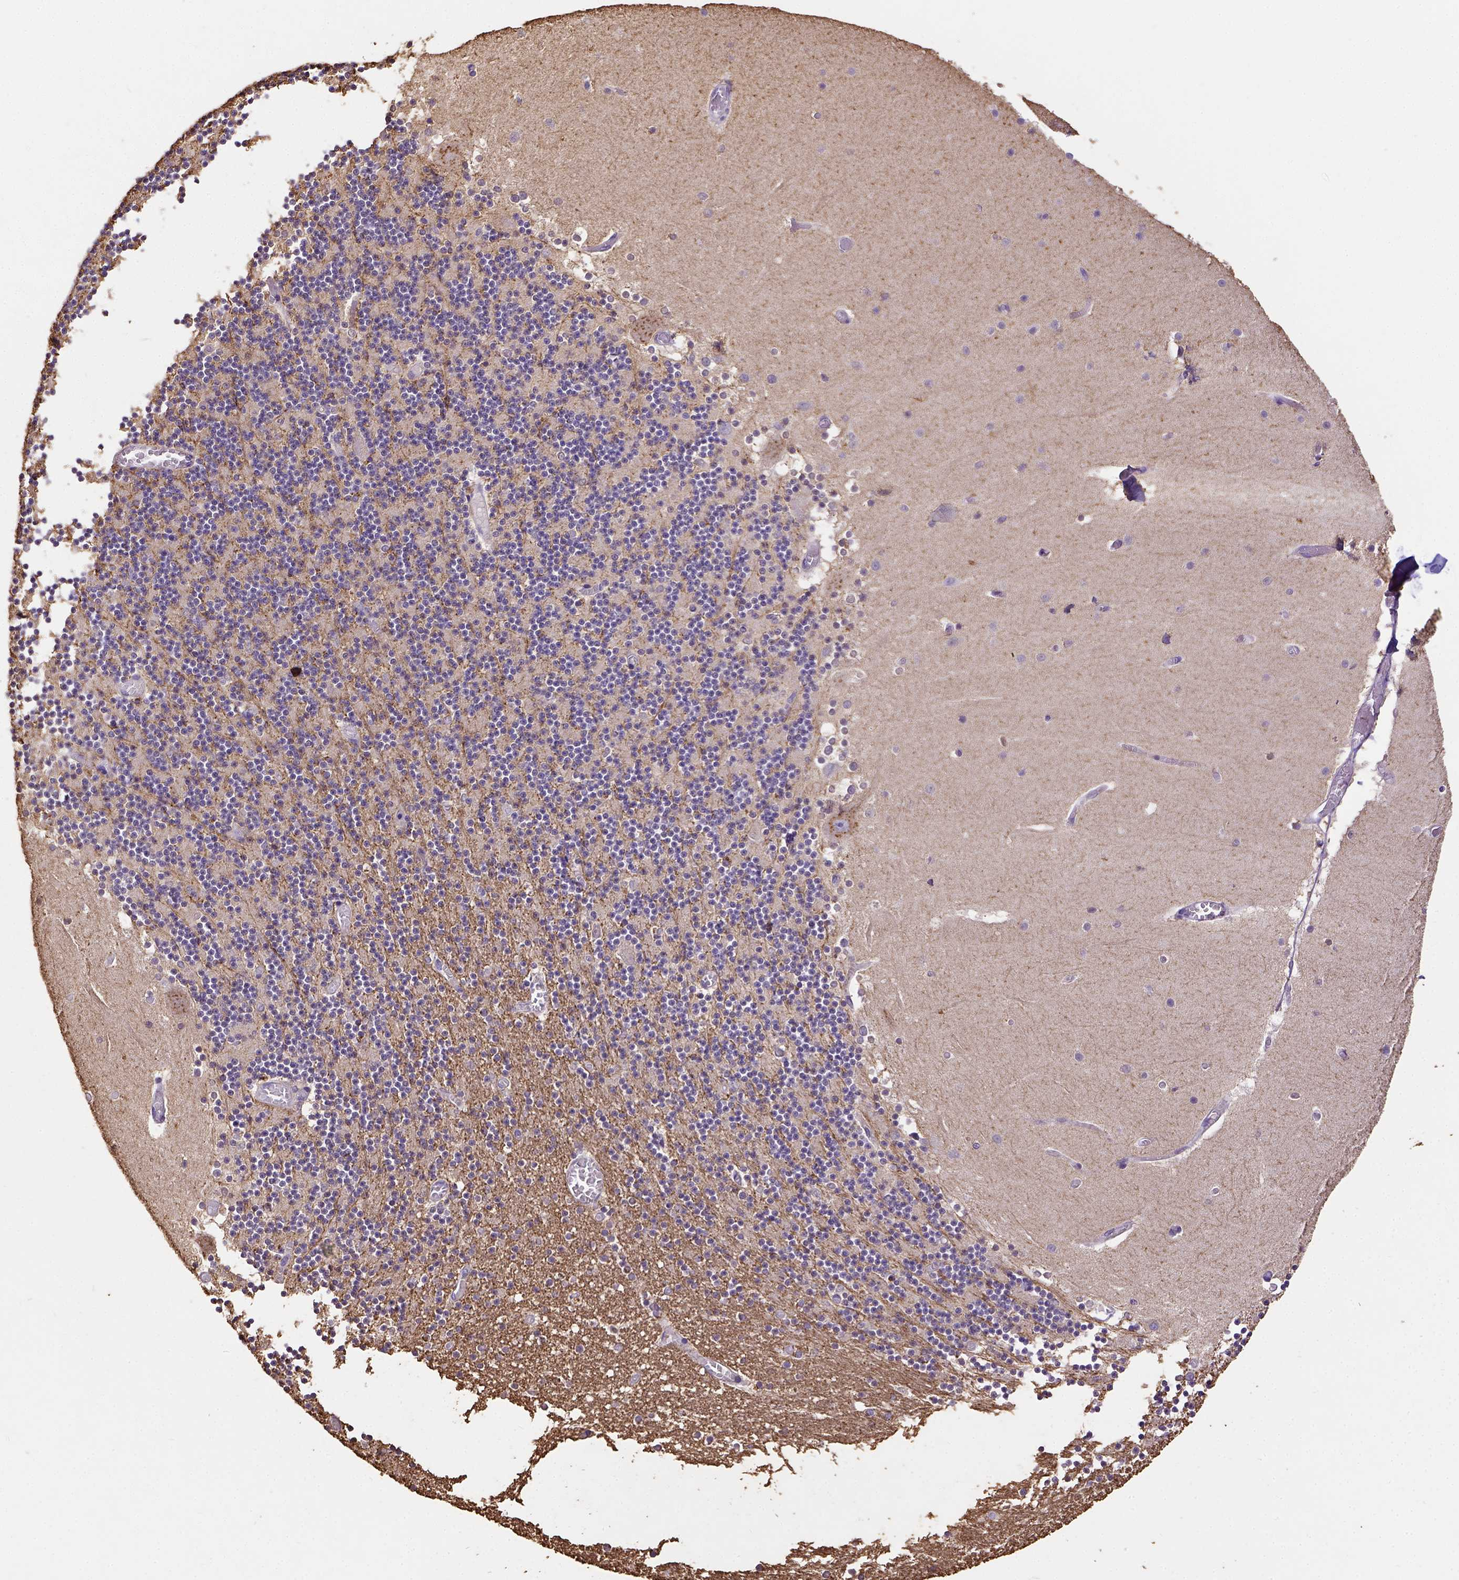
{"staining": {"intensity": "moderate", "quantity": "25%-75%", "location": "cytoplasmic/membranous"}, "tissue": "cerebellum", "cell_type": "Cells in granular layer", "image_type": "normal", "snomed": [{"axis": "morphology", "description": "Normal tissue, NOS"}, {"axis": "topography", "description": "Cerebellum"}], "caption": "A histopathology image of cerebellum stained for a protein displays moderate cytoplasmic/membranous brown staining in cells in granular layer.", "gene": "B3GAT1", "patient": {"sex": "female", "age": 28}}